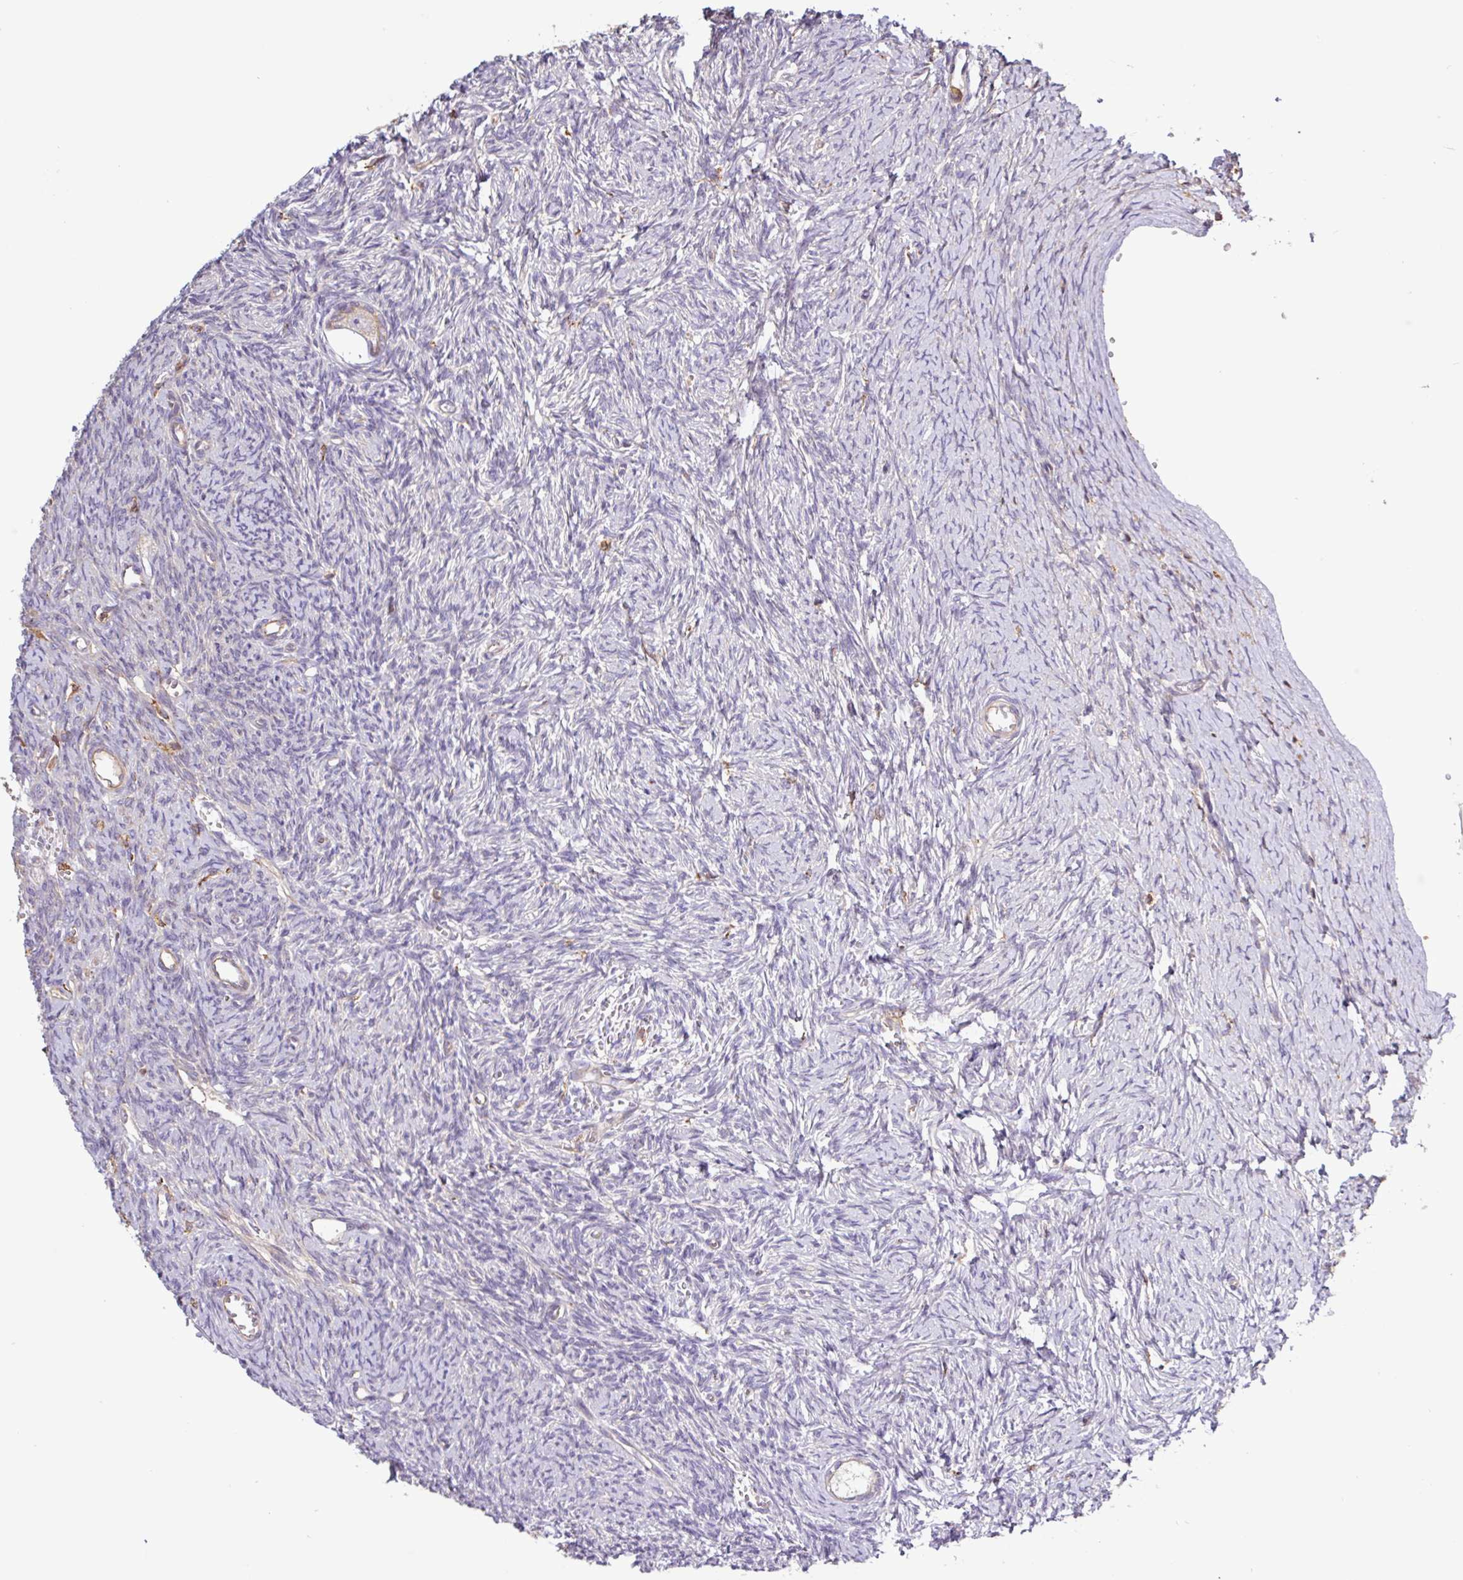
{"staining": {"intensity": "weak", "quantity": "25%-75%", "location": "cytoplasmic/membranous"}, "tissue": "ovary", "cell_type": "Follicle cells", "image_type": "normal", "snomed": [{"axis": "morphology", "description": "Normal tissue, NOS"}, {"axis": "topography", "description": "Ovary"}], "caption": "Protein expression analysis of normal ovary reveals weak cytoplasmic/membranous positivity in approximately 25%-75% of follicle cells. (IHC, brightfield microscopy, high magnification).", "gene": "ACTR3B", "patient": {"sex": "female", "age": 39}}